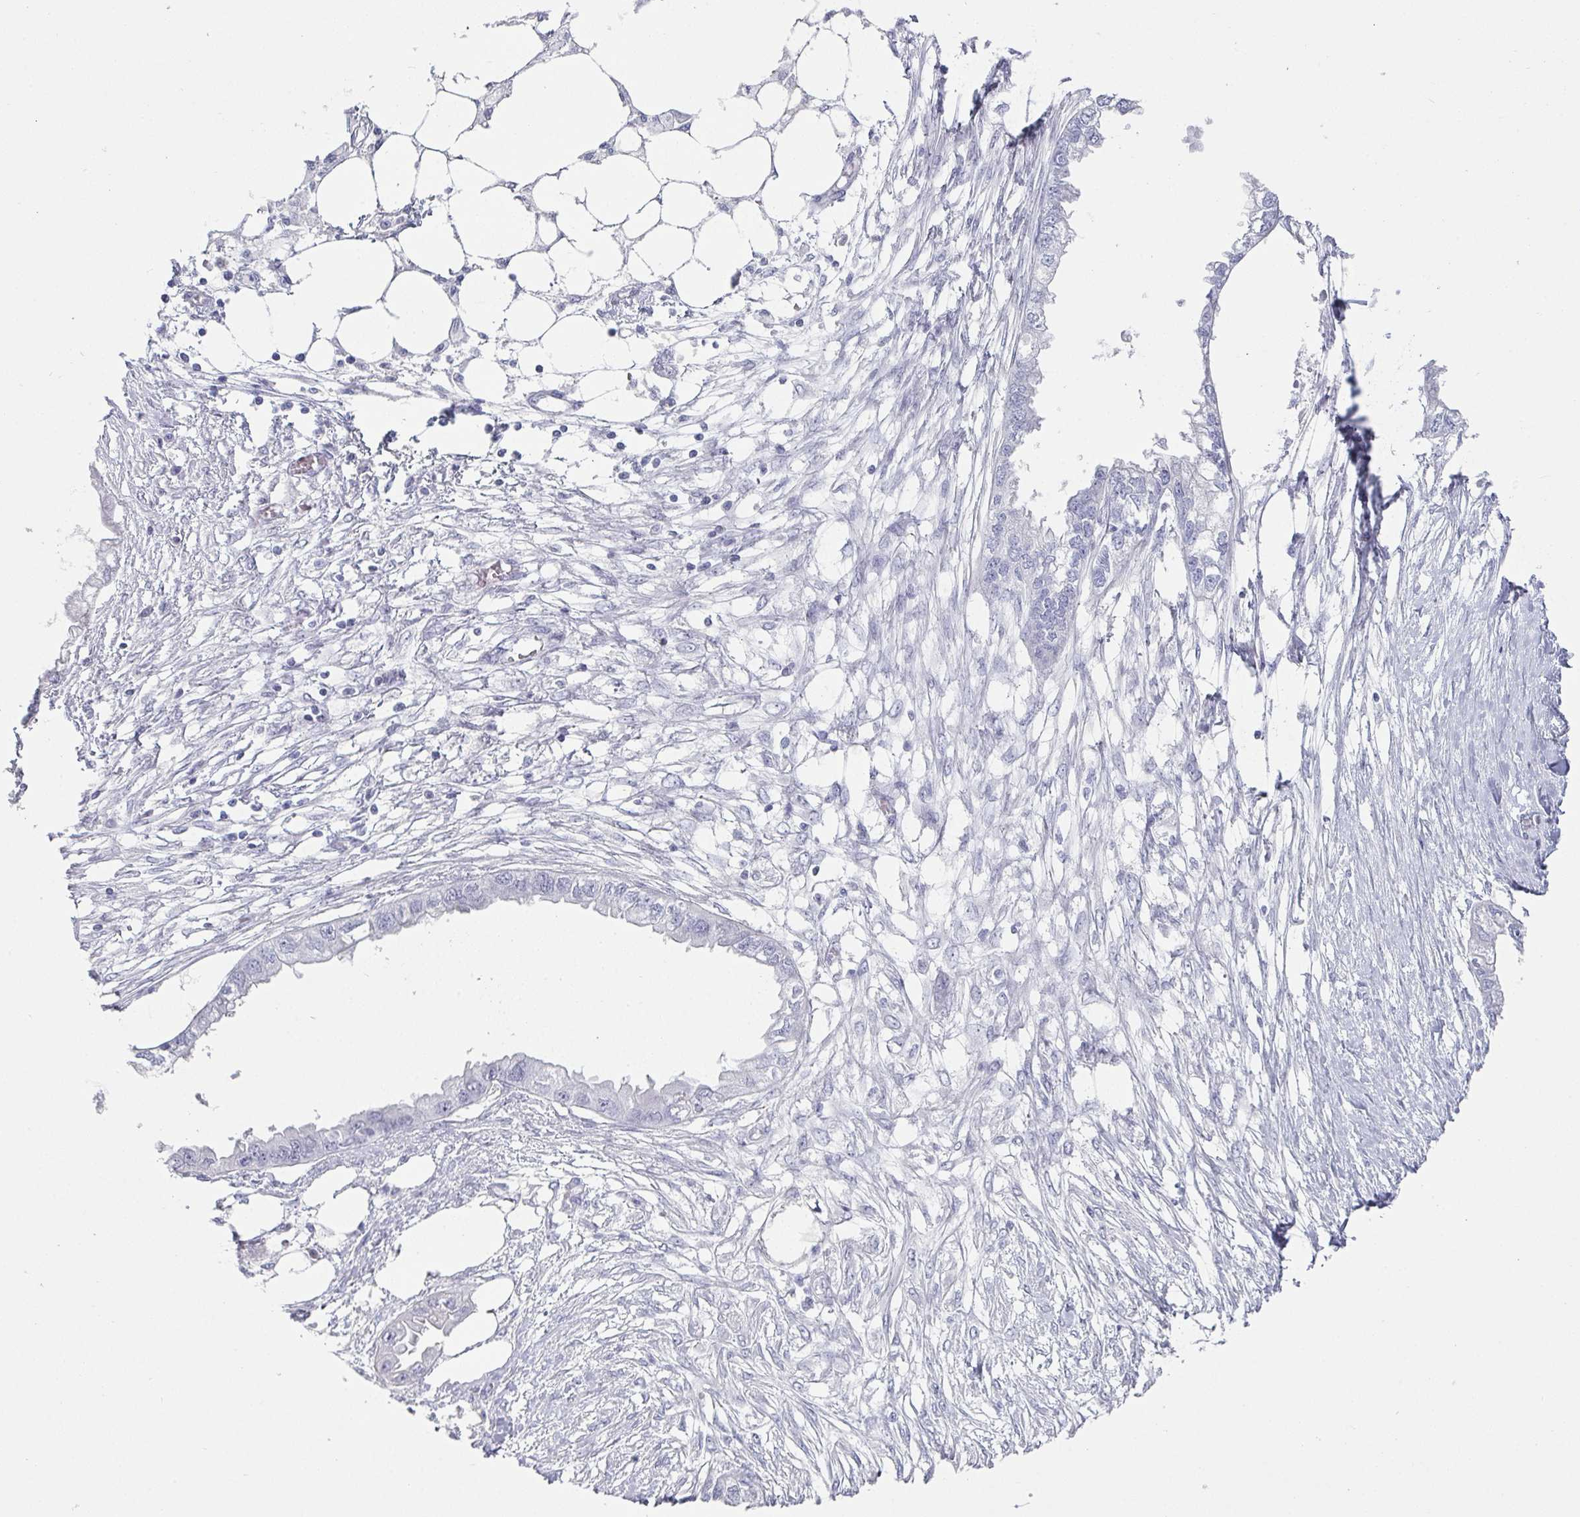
{"staining": {"intensity": "negative", "quantity": "none", "location": "none"}, "tissue": "endometrial cancer", "cell_type": "Tumor cells", "image_type": "cancer", "snomed": [{"axis": "morphology", "description": "Adenocarcinoma, NOS"}, {"axis": "morphology", "description": "Adenocarcinoma, metastatic, NOS"}, {"axis": "topography", "description": "Adipose tissue"}, {"axis": "topography", "description": "Endometrium"}], "caption": "Immunohistochemistry of endometrial cancer exhibits no staining in tumor cells.", "gene": "VSIG10L", "patient": {"sex": "female", "age": 67}}